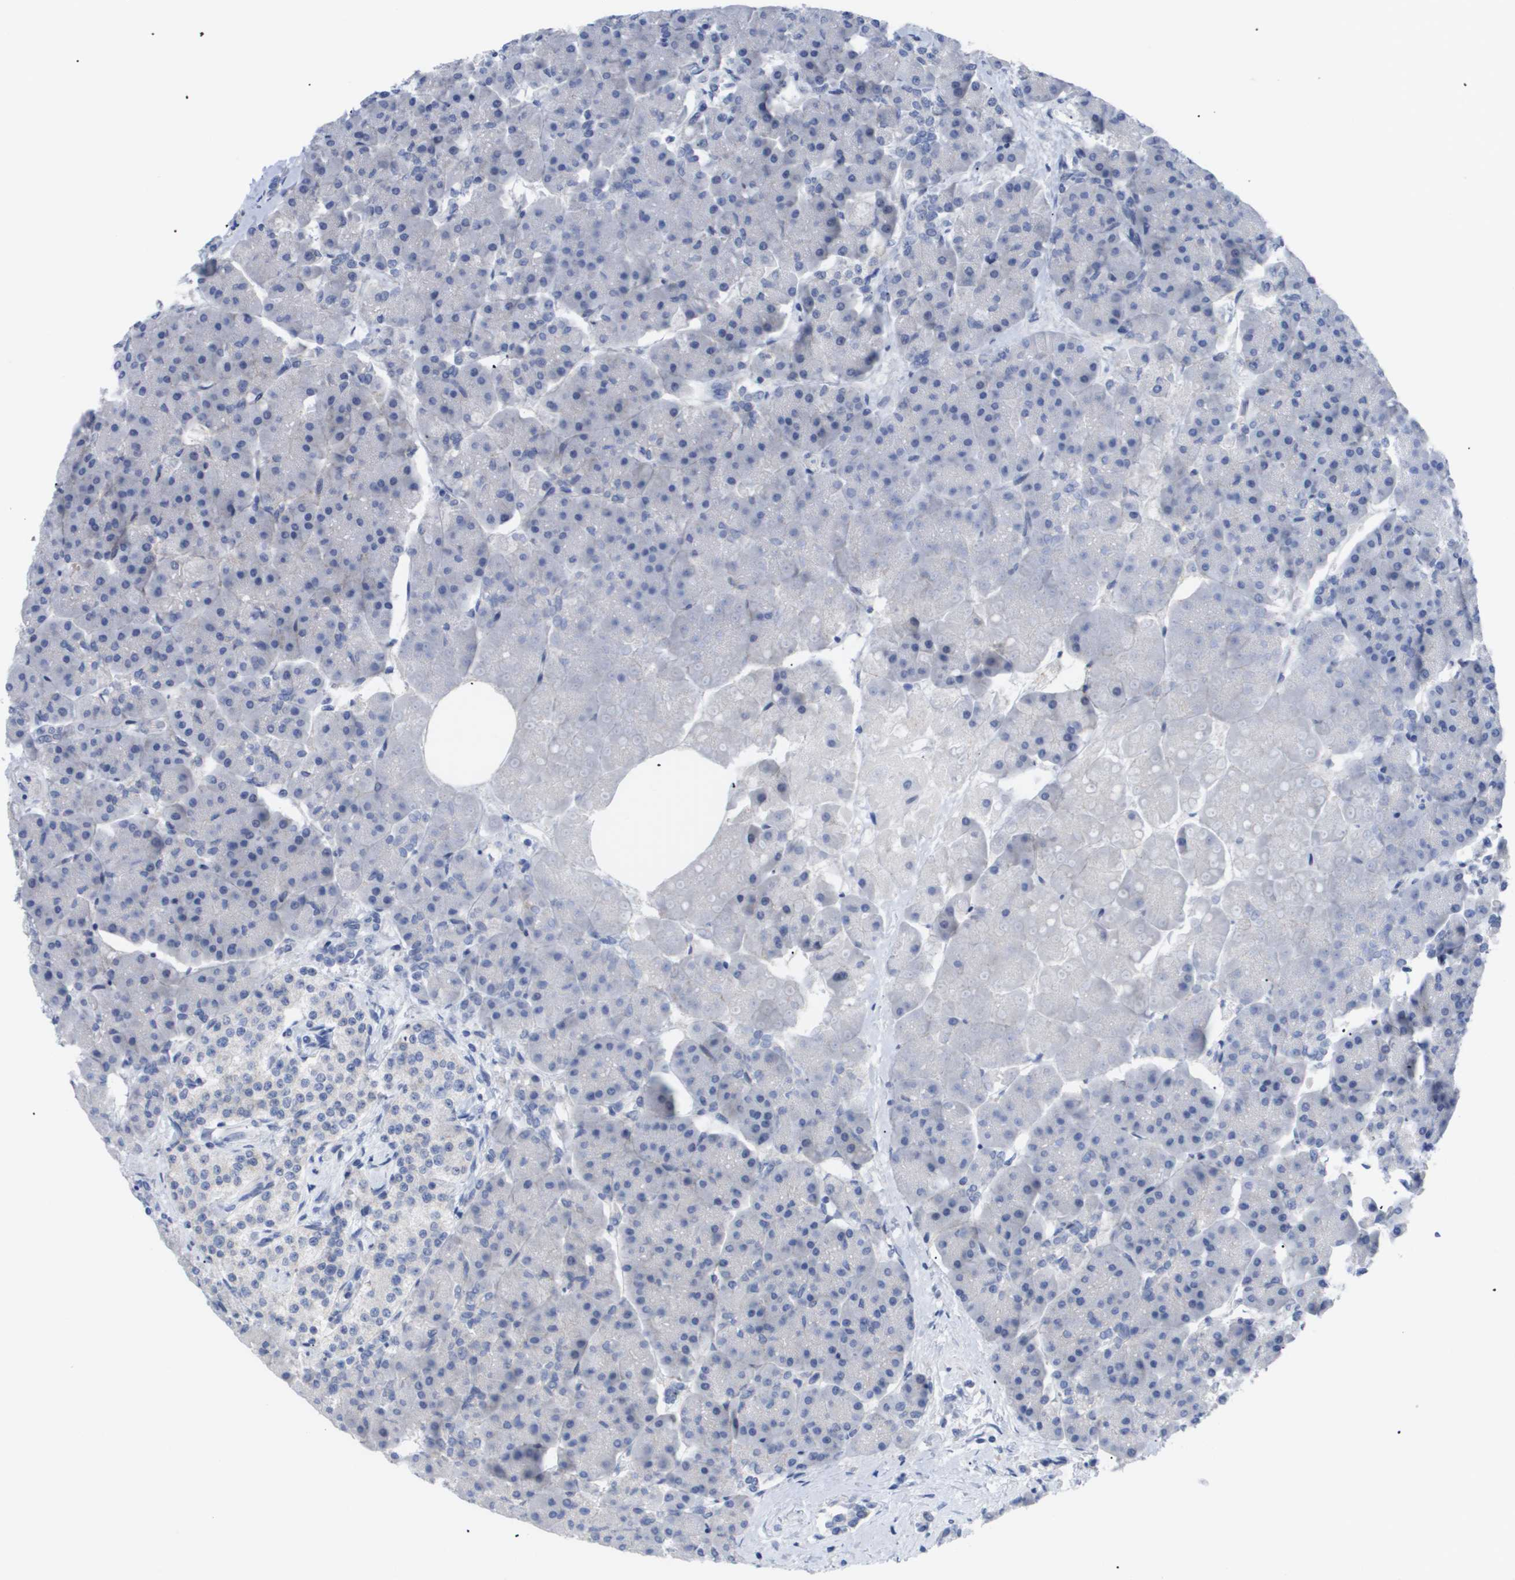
{"staining": {"intensity": "negative", "quantity": "none", "location": "none"}, "tissue": "pancreas", "cell_type": "Exocrine glandular cells", "image_type": "normal", "snomed": [{"axis": "morphology", "description": "Normal tissue, NOS"}, {"axis": "topography", "description": "Pancreas"}], "caption": "IHC photomicrograph of benign pancreas: human pancreas stained with DAB (3,3'-diaminobenzidine) reveals no significant protein positivity in exocrine glandular cells.", "gene": "CAV3", "patient": {"sex": "female", "age": 70}}